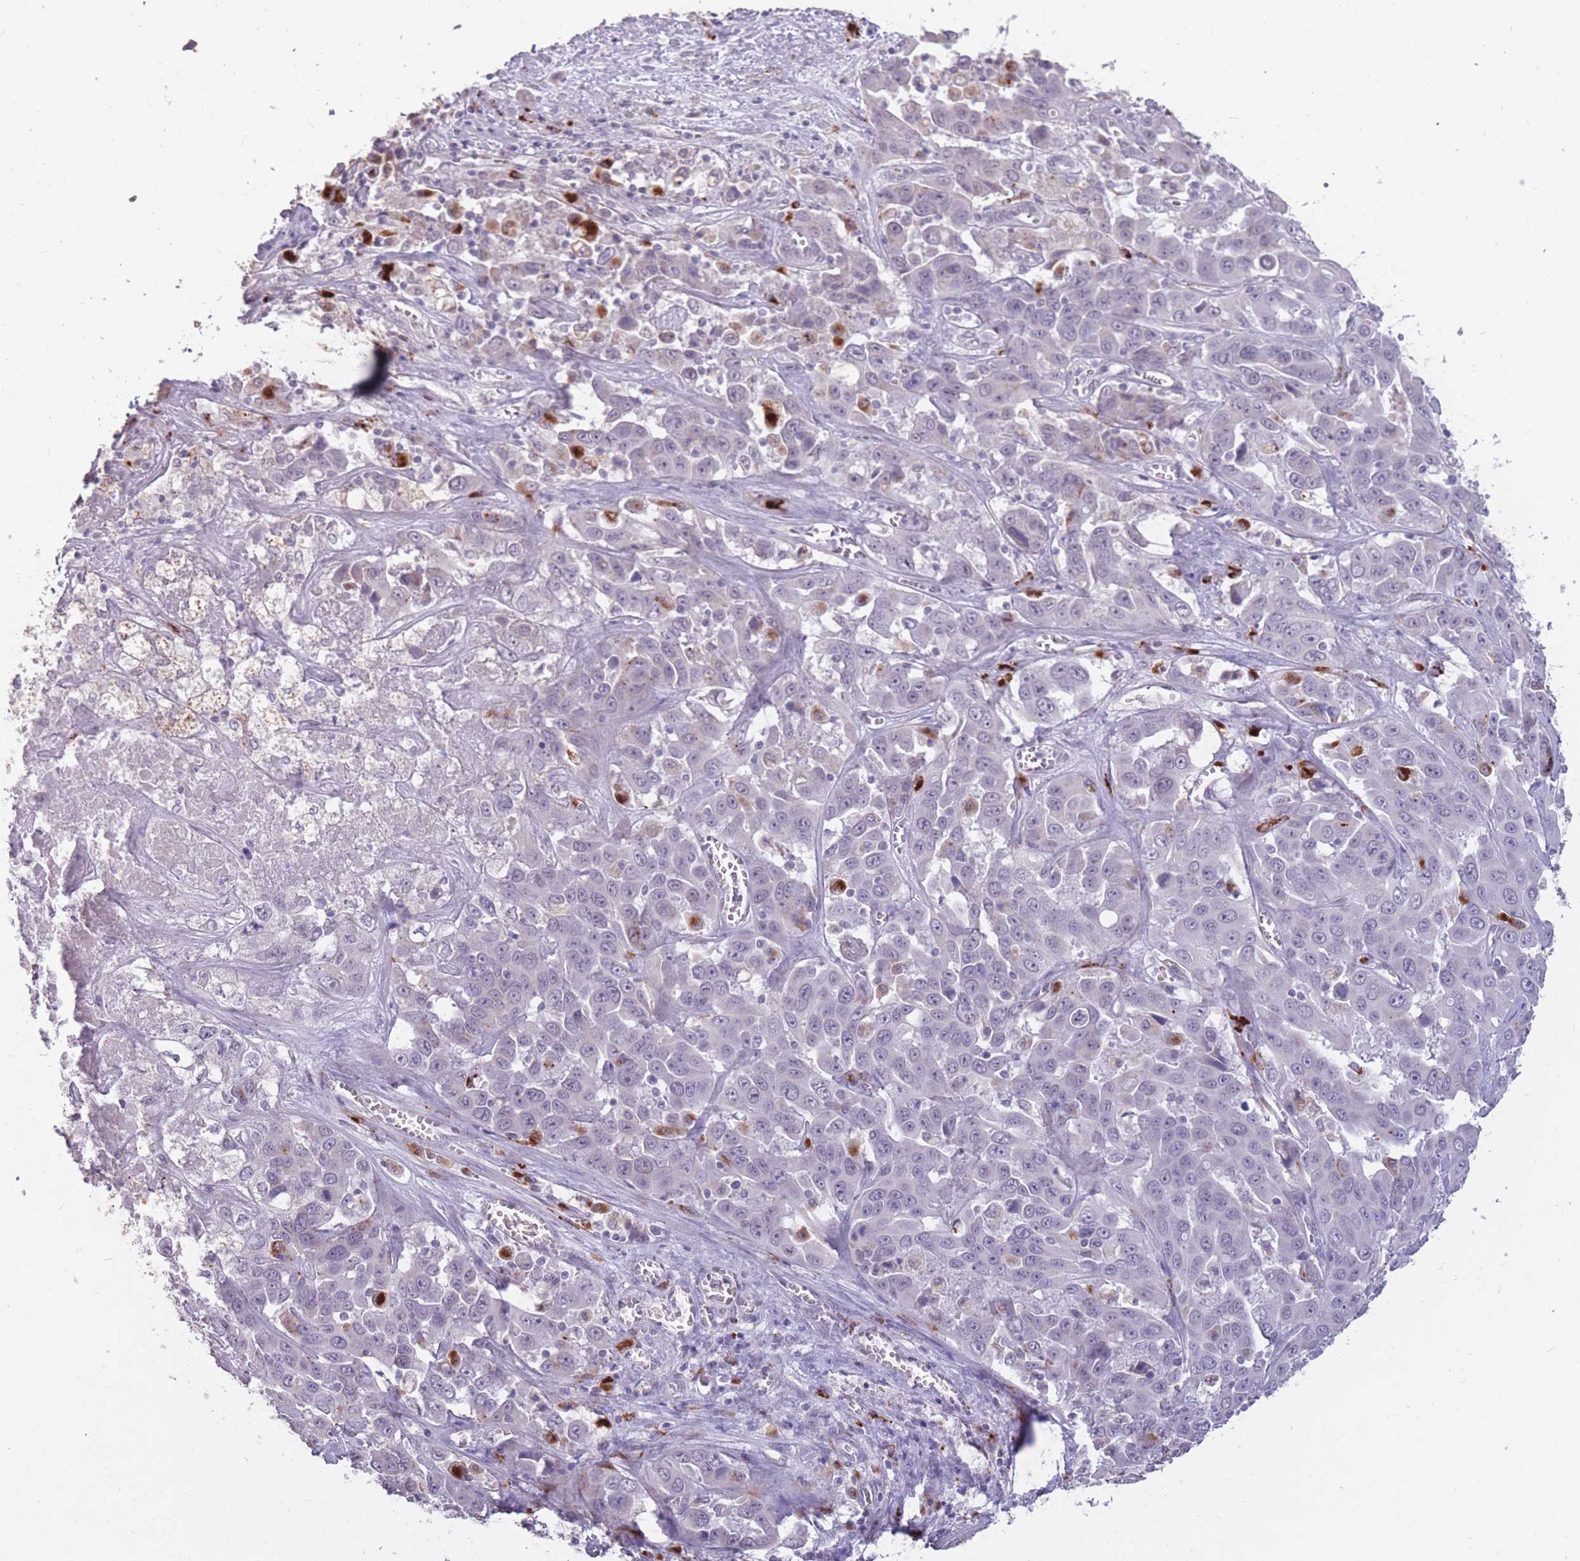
{"staining": {"intensity": "negative", "quantity": "none", "location": "none"}, "tissue": "liver cancer", "cell_type": "Tumor cells", "image_type": "cancer", "snomed": [{"axis": "morphology", "description": "Cholangiocarcinoma"}, {"axis": "topography", "description": "Liver"}], "caption": "Tumor cells show no significant positivity in liver cancer.", "gene": "HNRNPUL1", "patient": {"sex": "female", "age": 52}}